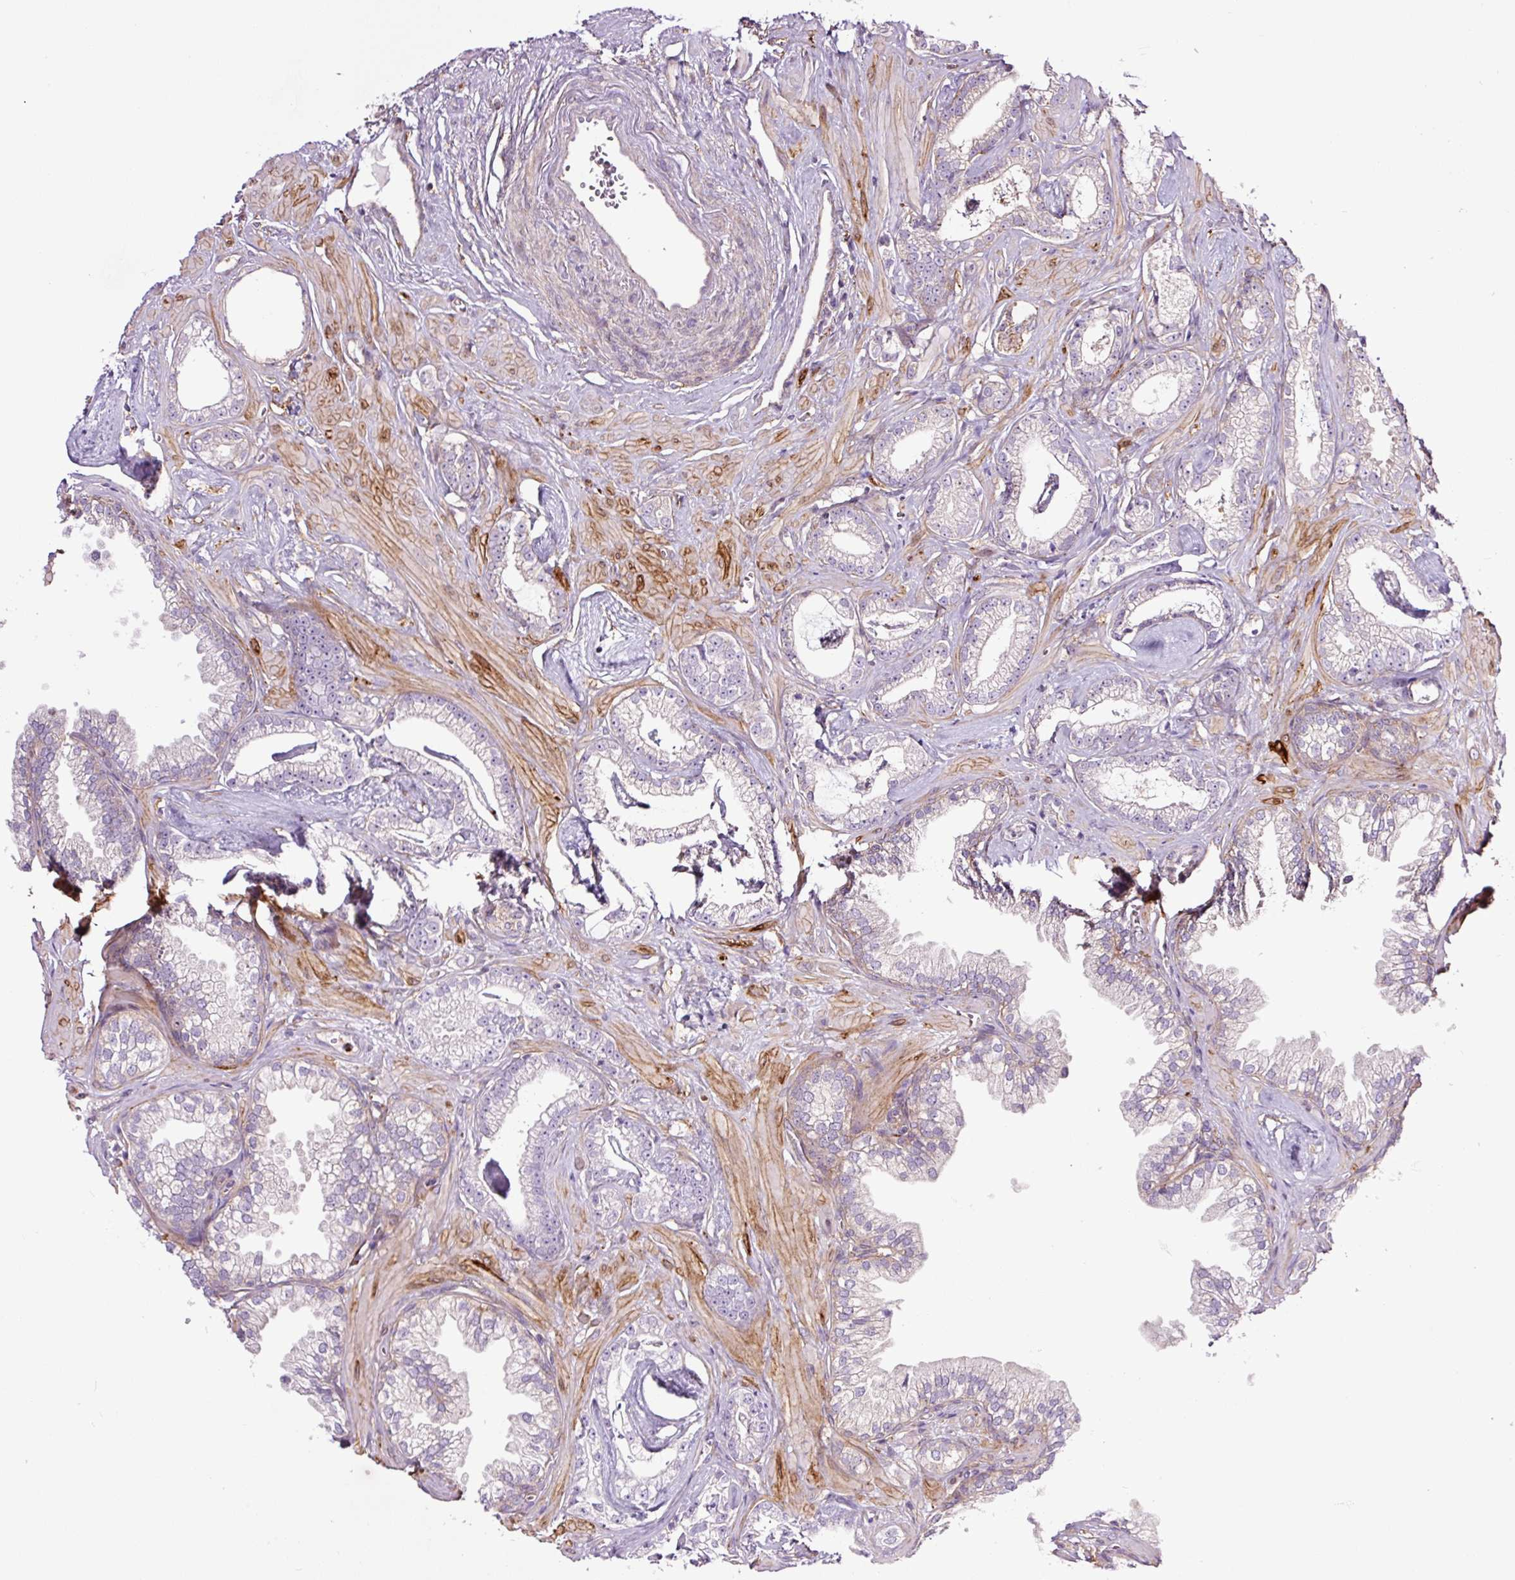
{"staining": {"intensity": "negative", "quantity": "none", "location": "none"}, "tissue": "prostate cancer", "cell_type": "Tumor cells", "image_type": "cancer", "snomed": [{"axis": "morphology", "description": "Adenocarcinoma, Low grade"}, {"axis": "topography", "description": "Prostate"}], "caption": "Tumor cells are negative for brown protein staining in prostate cancer.", "gene": "SH2D6", "patient": {"sex": "male", "age": 60}}